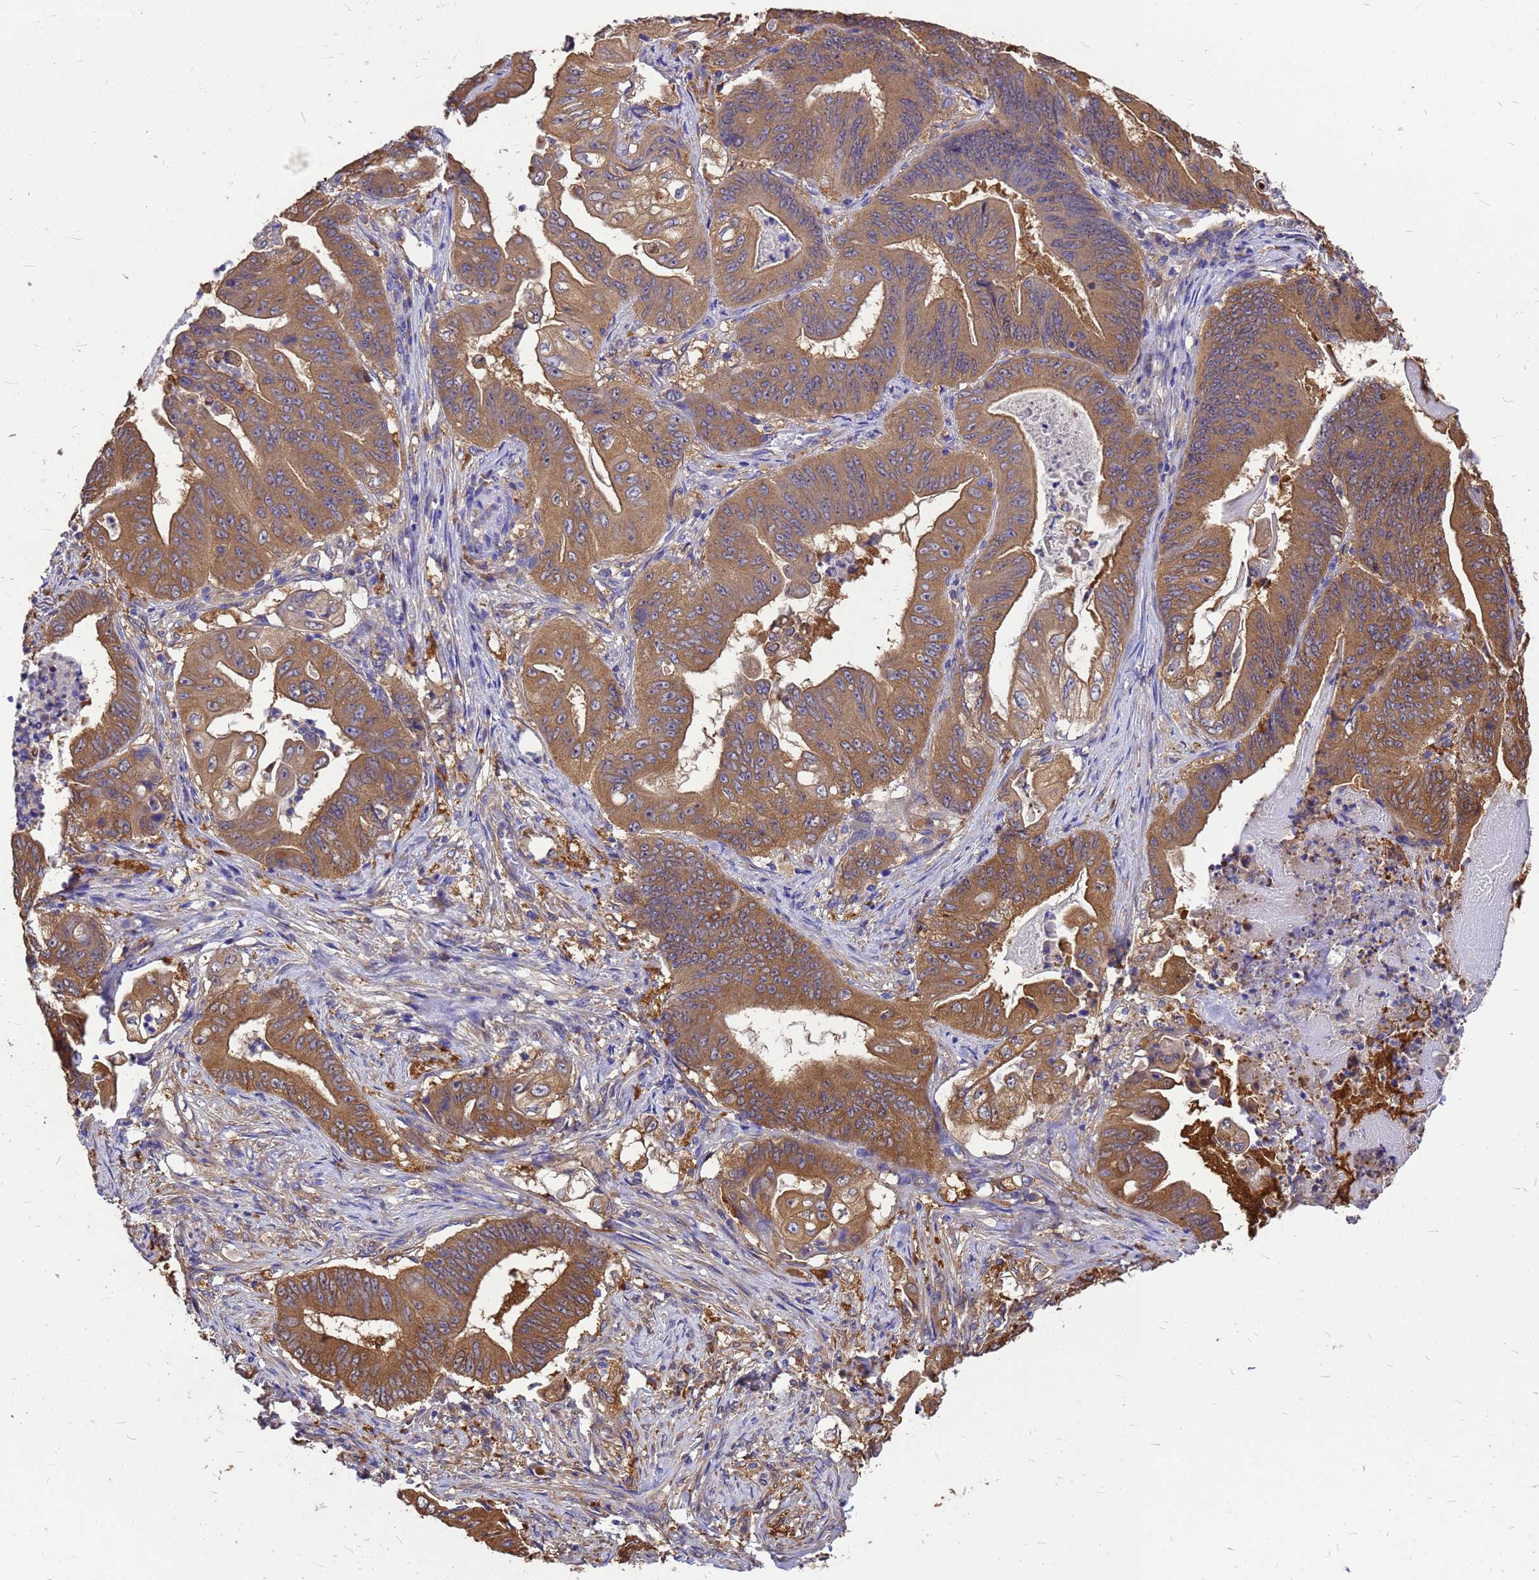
{"staining": {"intensity": "moderate", "quantity": ">75%", "location": "cytoplasmic/membranous"}, "tissue": "stomach cancer", "cell_type": "Tumor cells", "image_type": "cancer", "snomed": [{"axis": "morphology", "description": "Adenocarcinoma, NOS"}, {"axis": "topography", "description": "Stomach"}], "caption": "DAB (3,3'-diaminobenzidine) immunohistochemical staining of human stomach adenocarcinoma demonstrates moderate cytoplasmic/membranous protein positivity in approximately >75% of tumor cells.", "gene": "GID4", "patient": {"sex": "female", "age": 73}}